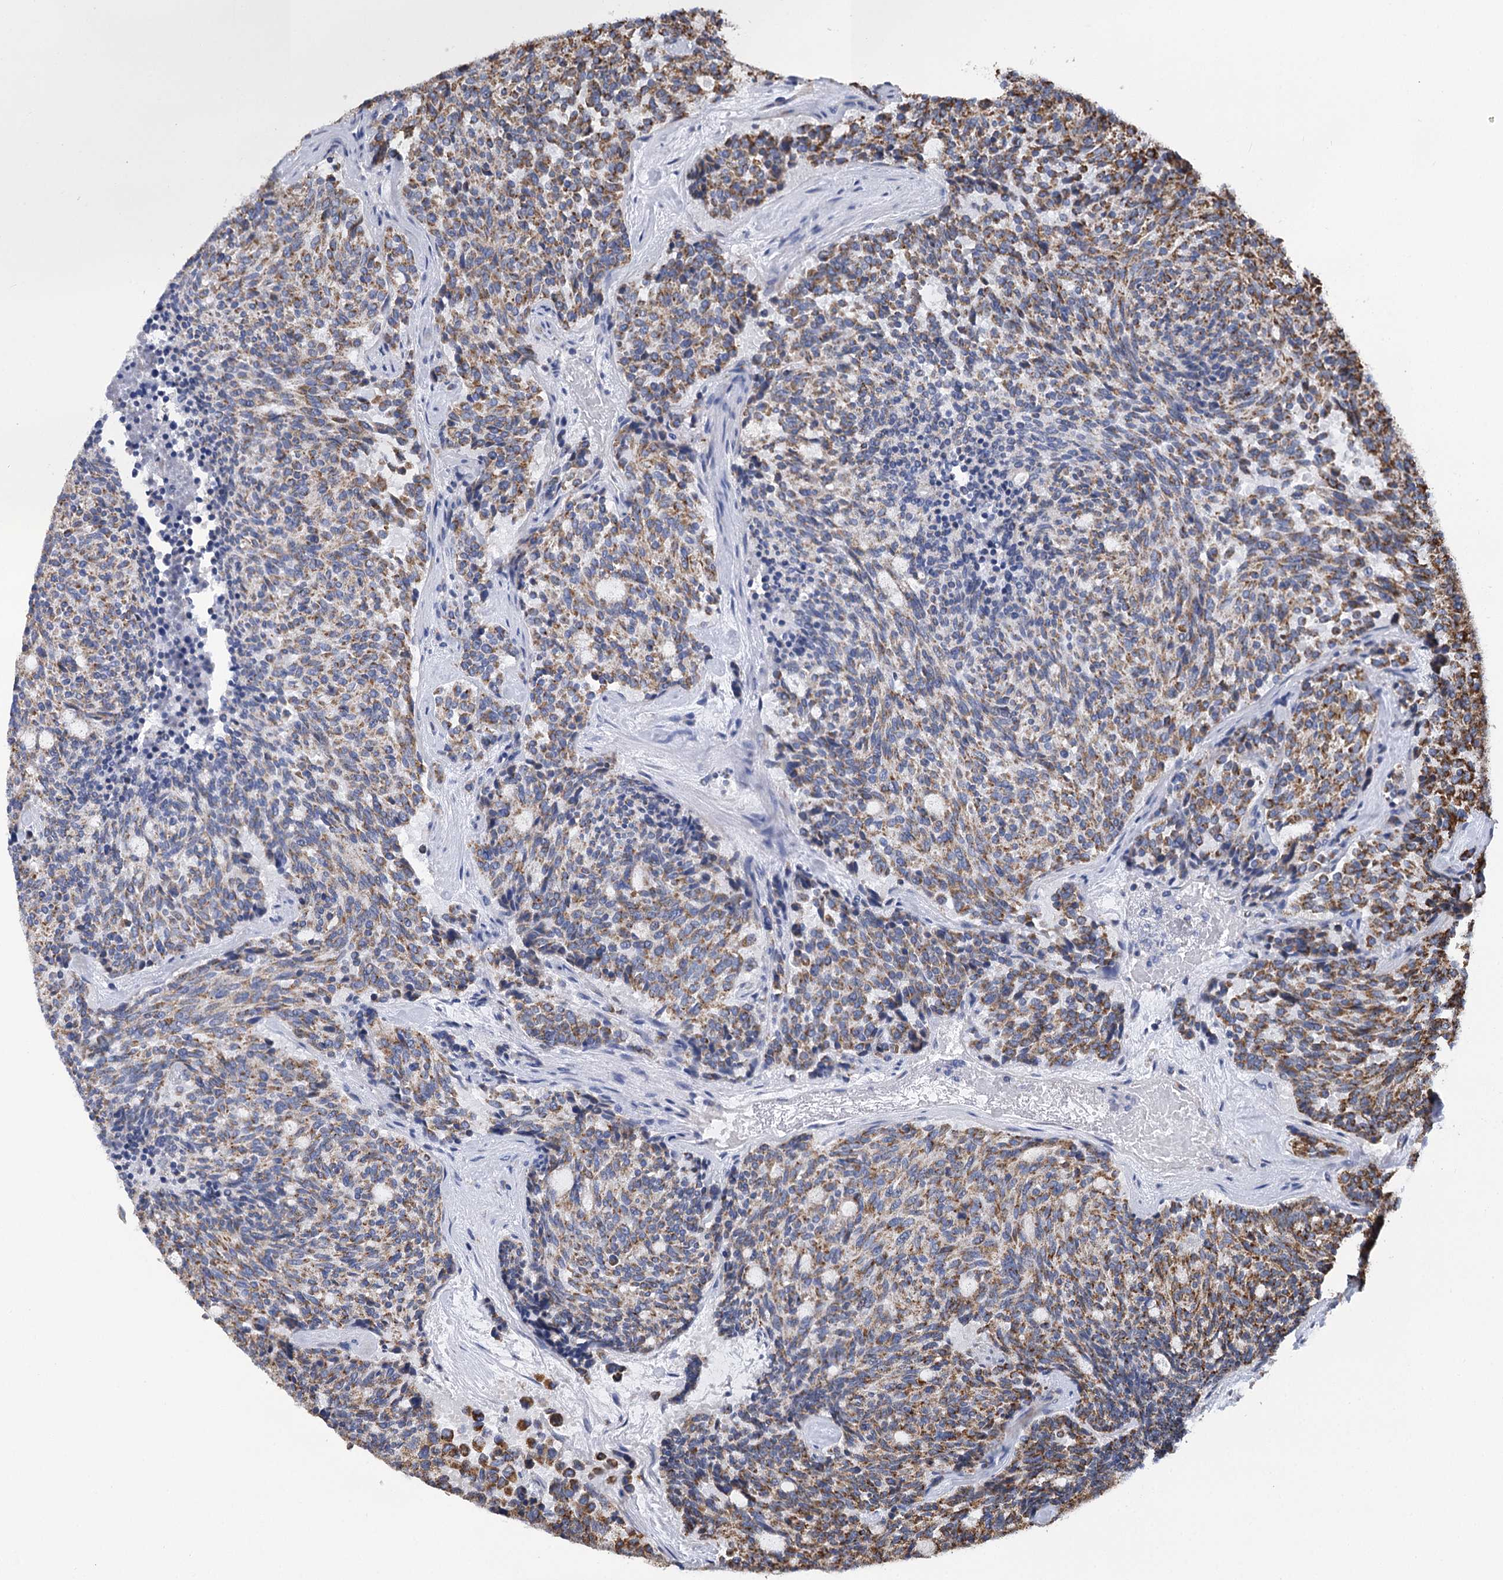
{"staining": {"intensity": "moderate", "quantity": "25%-75%", "location": "cytoplasmic/membranous"}, "tissue": "carcinoid", "cell_type": "Tumor cells", "image_type": "cancer", "snomed": [{"axis": "morphology", "description": "Carcinoid, malignant, NOS"}, {"axis": "topography", "description": "Pancreas"}], "caption": "Immunohistochemical staining of human carcinoid reveals medium levels of moderate cytoplasmic/membranous expression in approximately 25%-75% of tumor cells. (DAB (3,3'-diaminobenzidine) = brown stain, brightfield microscopy at high magnification).", "gene": "CCDC73", "patient": {"sex": "female", "age": 54}}